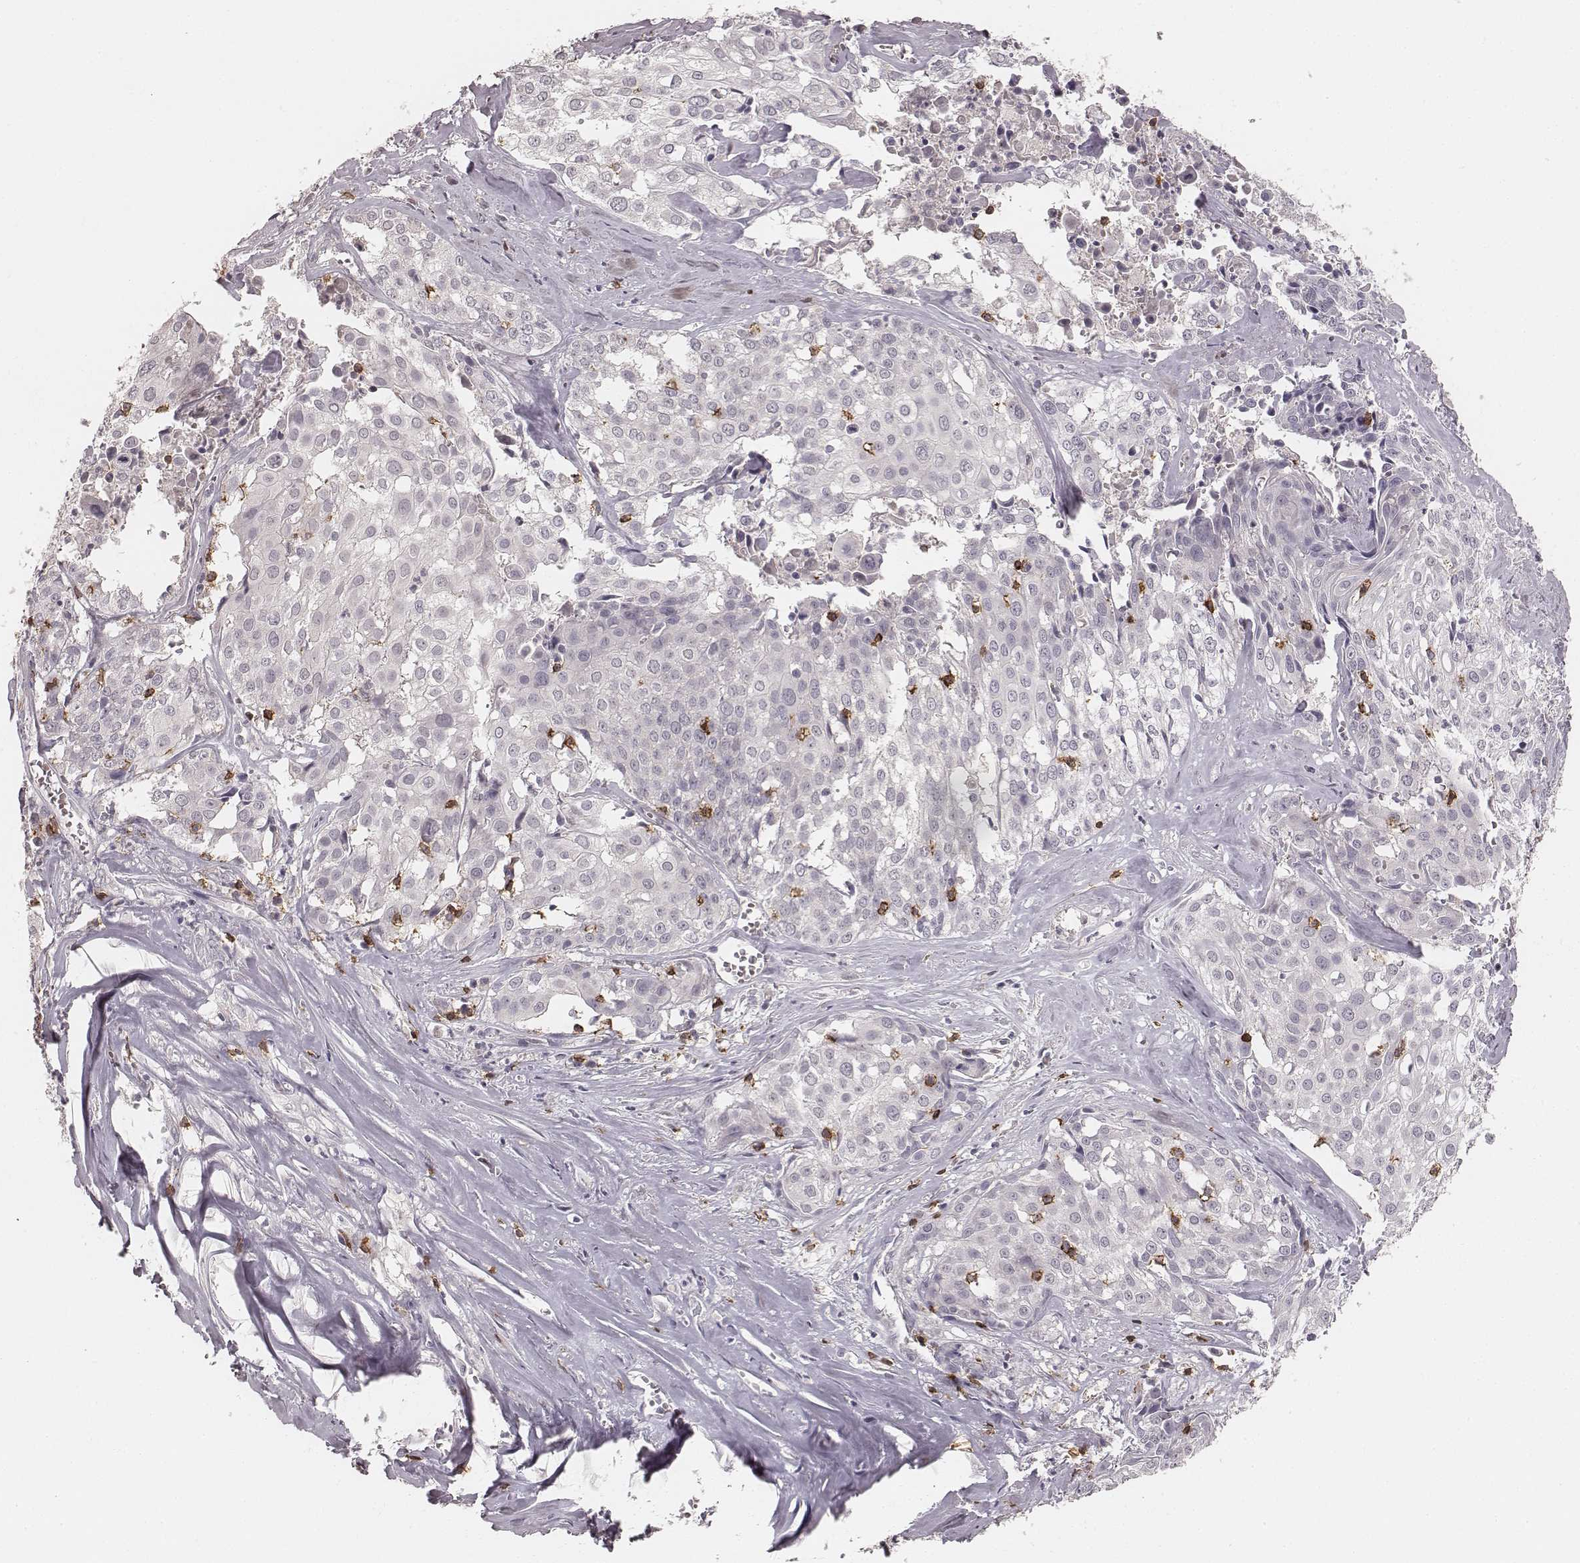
{"staining": {"intensity": "negative", "quantity": "none", "location": "none"}, "tissue": "cervical cancer", "cell_type": "Tumor cells", "image_type": "cancer", "snomed": [{"axis": "morphology", "description": "Squamous cell carcinoma, NOS"}, {"axis": "topography", "description": "Cervix"}], "caption": "The histopathology image demonstrates no significant positivity in tumor cells of squamous cell carcinoma (cervical).", "gene": "CD8A", "patient": {"sex": "female", "age": 39}}